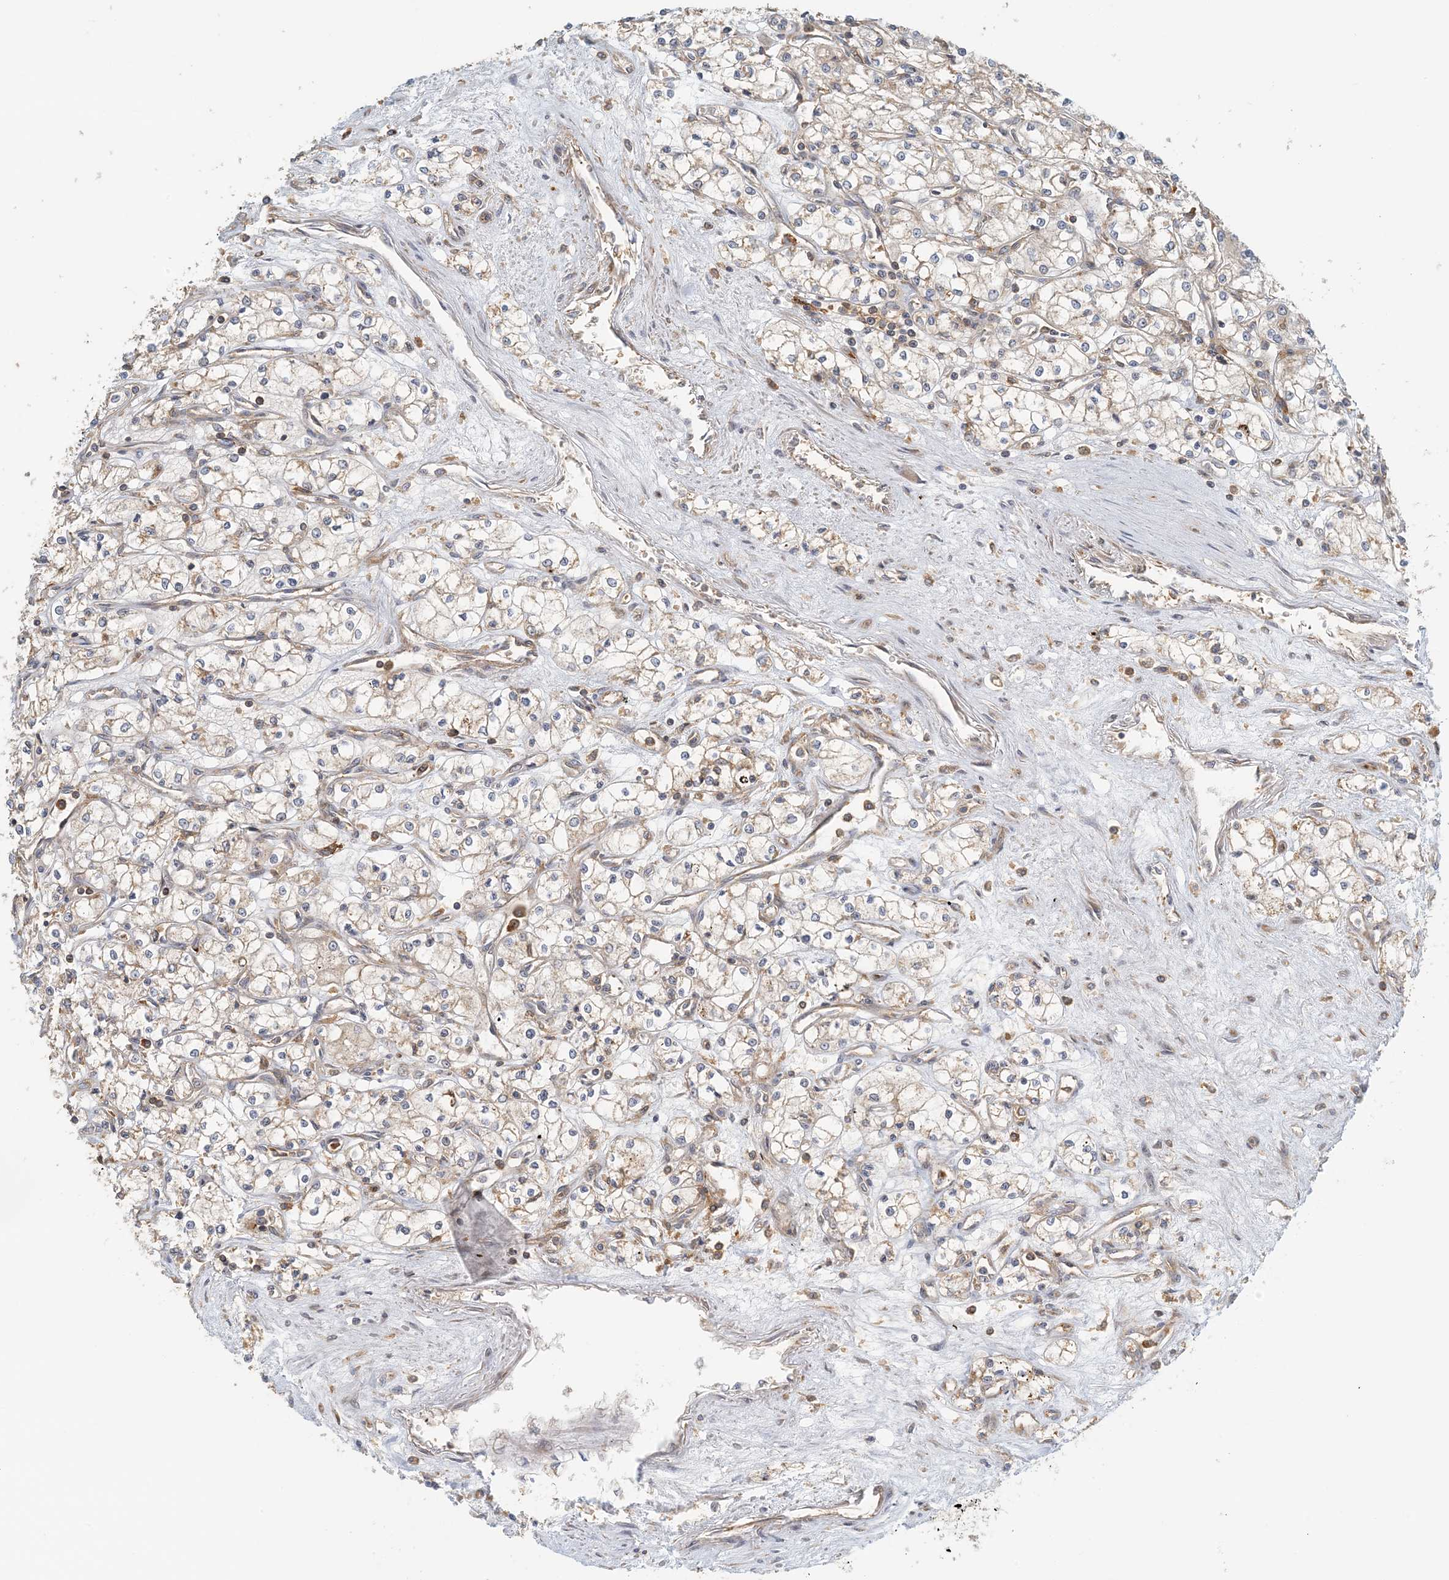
{"staining": {"intensity": "weak", "quantity": "25%-75%", "location": "cytoplasmic/membranous"}, "tissue": "renal cancer", "cell_type": "Tumor cells", "image_type": "cancer", "snomed": [{"axis": "morphology", "description": "Adenocarcinoma, NOS"}, {"axis": "topography", "description": "Kidney"}], "caption": "A brown stain highlights weak cytoplasmic/membranous positivity of a protein in human renal adenocarcinoma tumor cells. (IHC, brightfield microscopy, high magnification).", "gene": "COLEC11", "patient": {"sex": "male", "age": 59}}